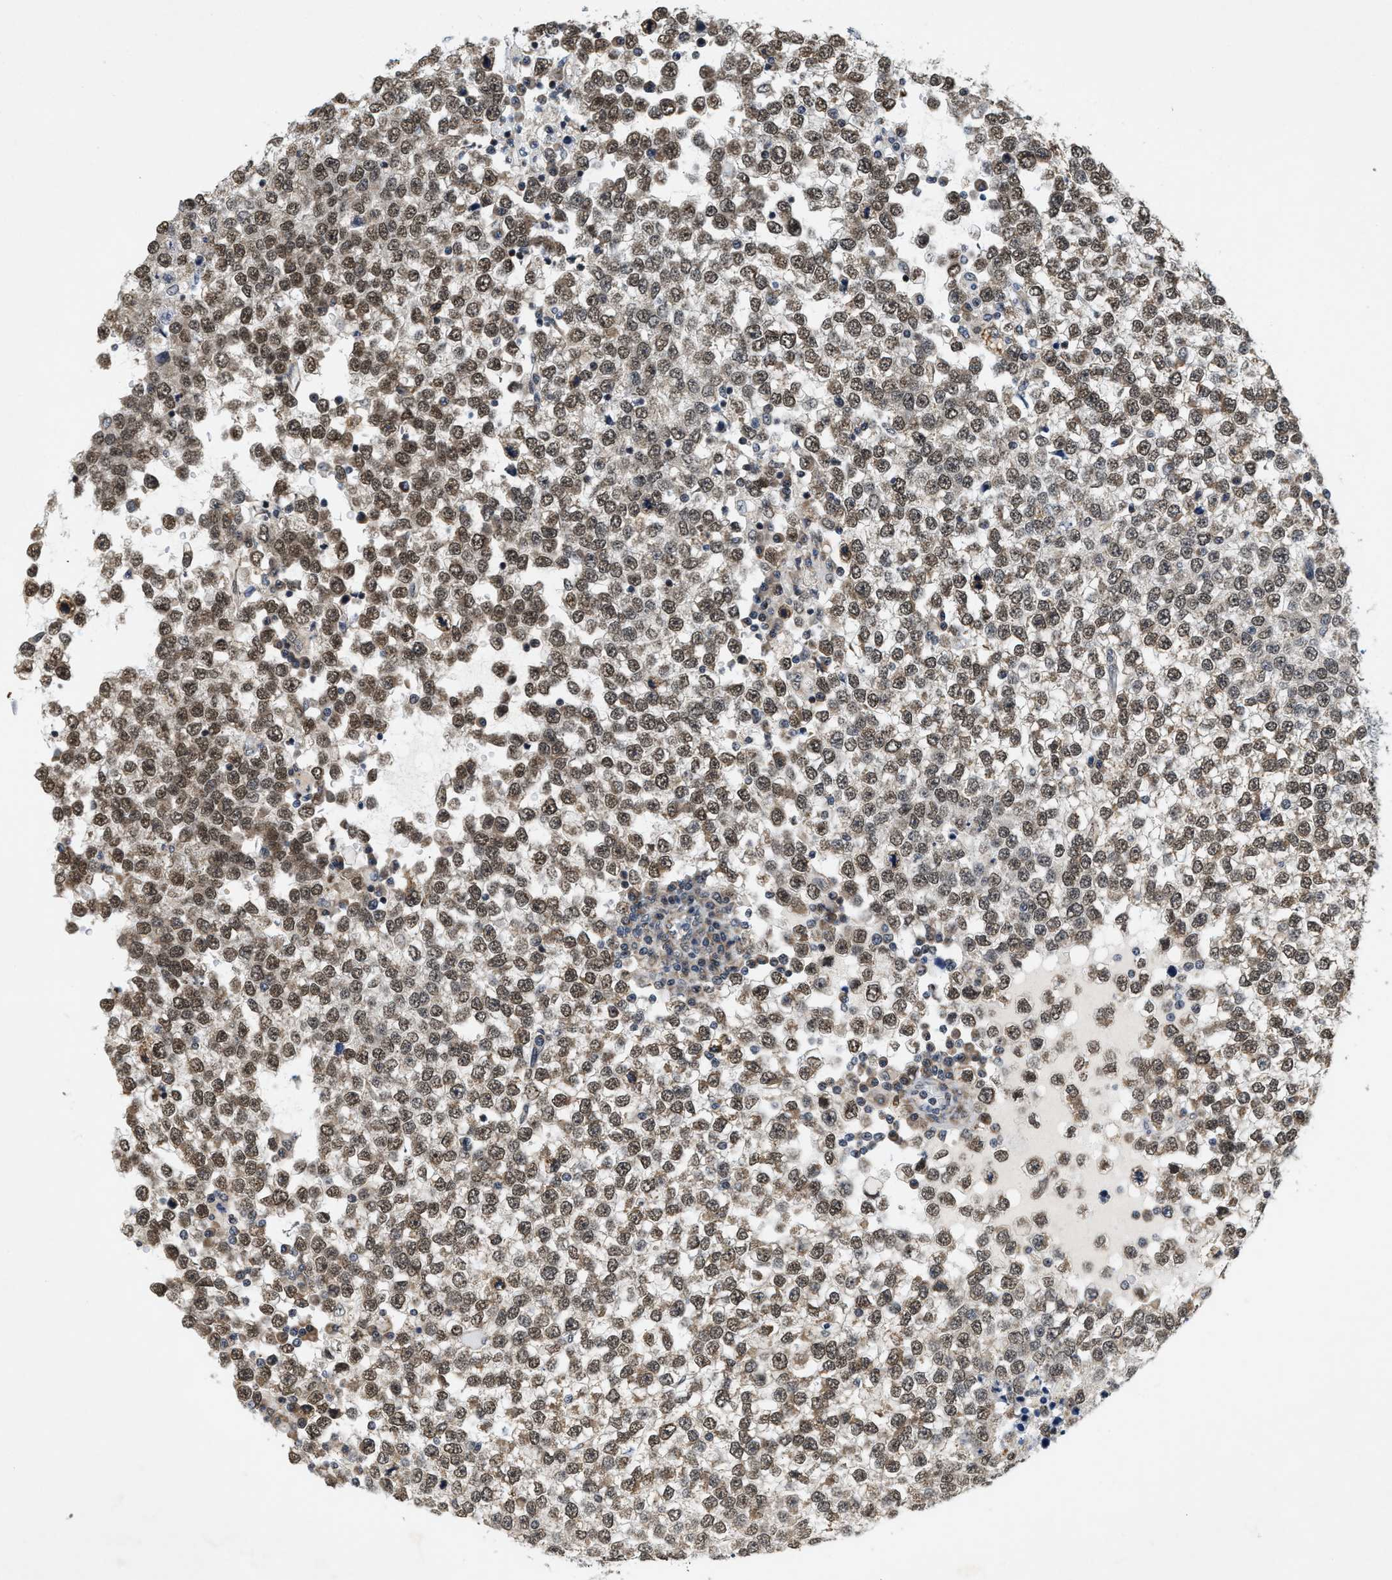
{"staining": {"intensity": "weak", "quantity": ">75%", "location": "cytoplasmic/membranous,nuclear"}, "tissue": "testis cancer", "cell_type": "Tumor cells", "image_type": "cancer", "snomed": [{"axis": "morphology", "description": "Seminoma, NOS"}, {"axis": "topography", "description": "Testis"}], "caption": "Weak cytoplasmic/membranous and nuclear positivity is appreciated in about >75% of tumor cells in seminoma (testis).", "gene": "GIGYF1", "patient": {"sex": "male", "age": 65}}